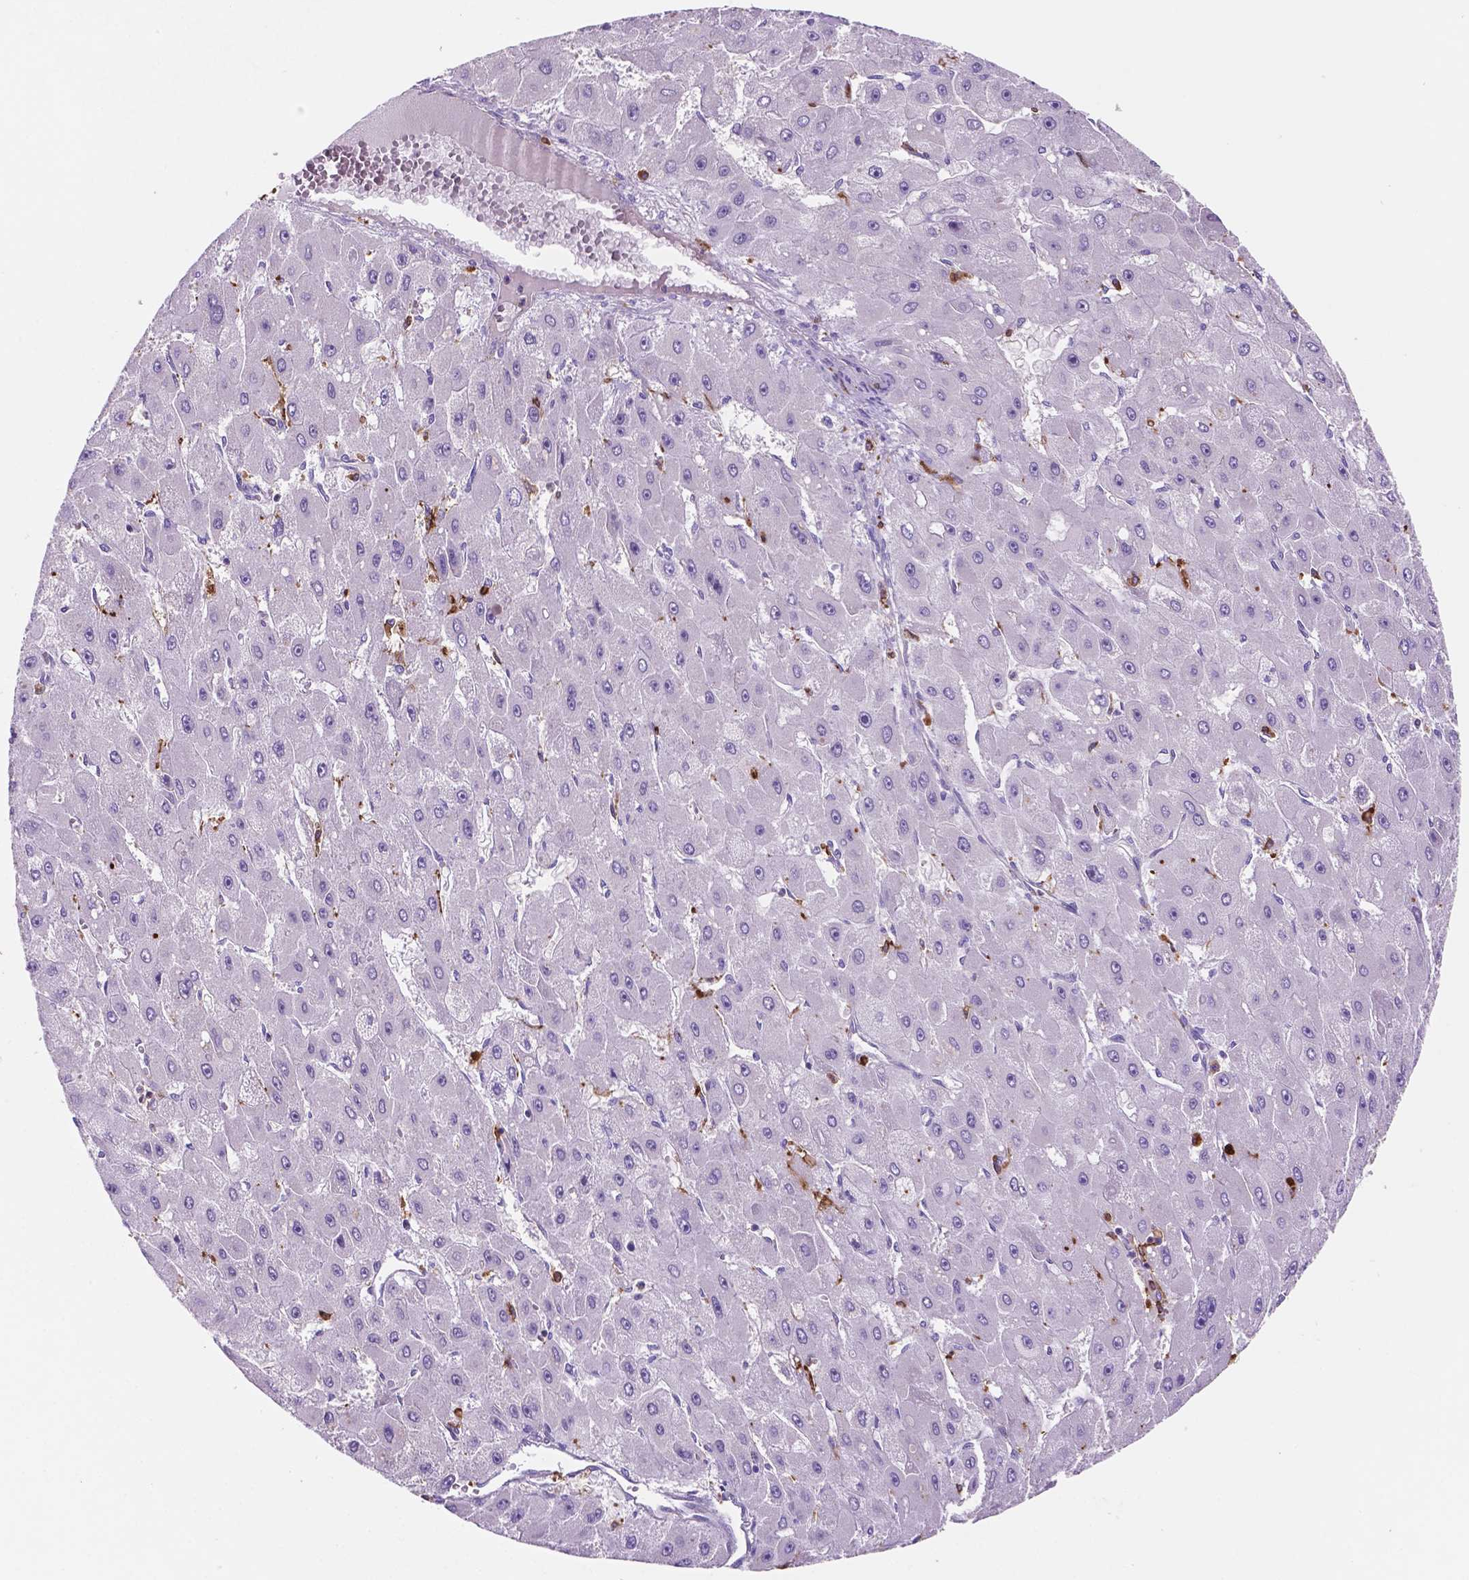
{"staining": {"intensity": "negative", "quantity": "none", "location": "none"}, "tissue": "liver cancer", "cell_type": "Tumor cells", "image_type": "cancer", "snomed": [{"axis": "morphology", "description": "Carcinoma, Hepatocellular, NOS"}, {"axis": "topography", "description": "Liver"}], "caption": "Tumor cells show no significant positivity in liver cancer (hepatocellular carcinoma).", "gene": "MKRN2OS", "patient": {"sex": "female", "age": 25}}